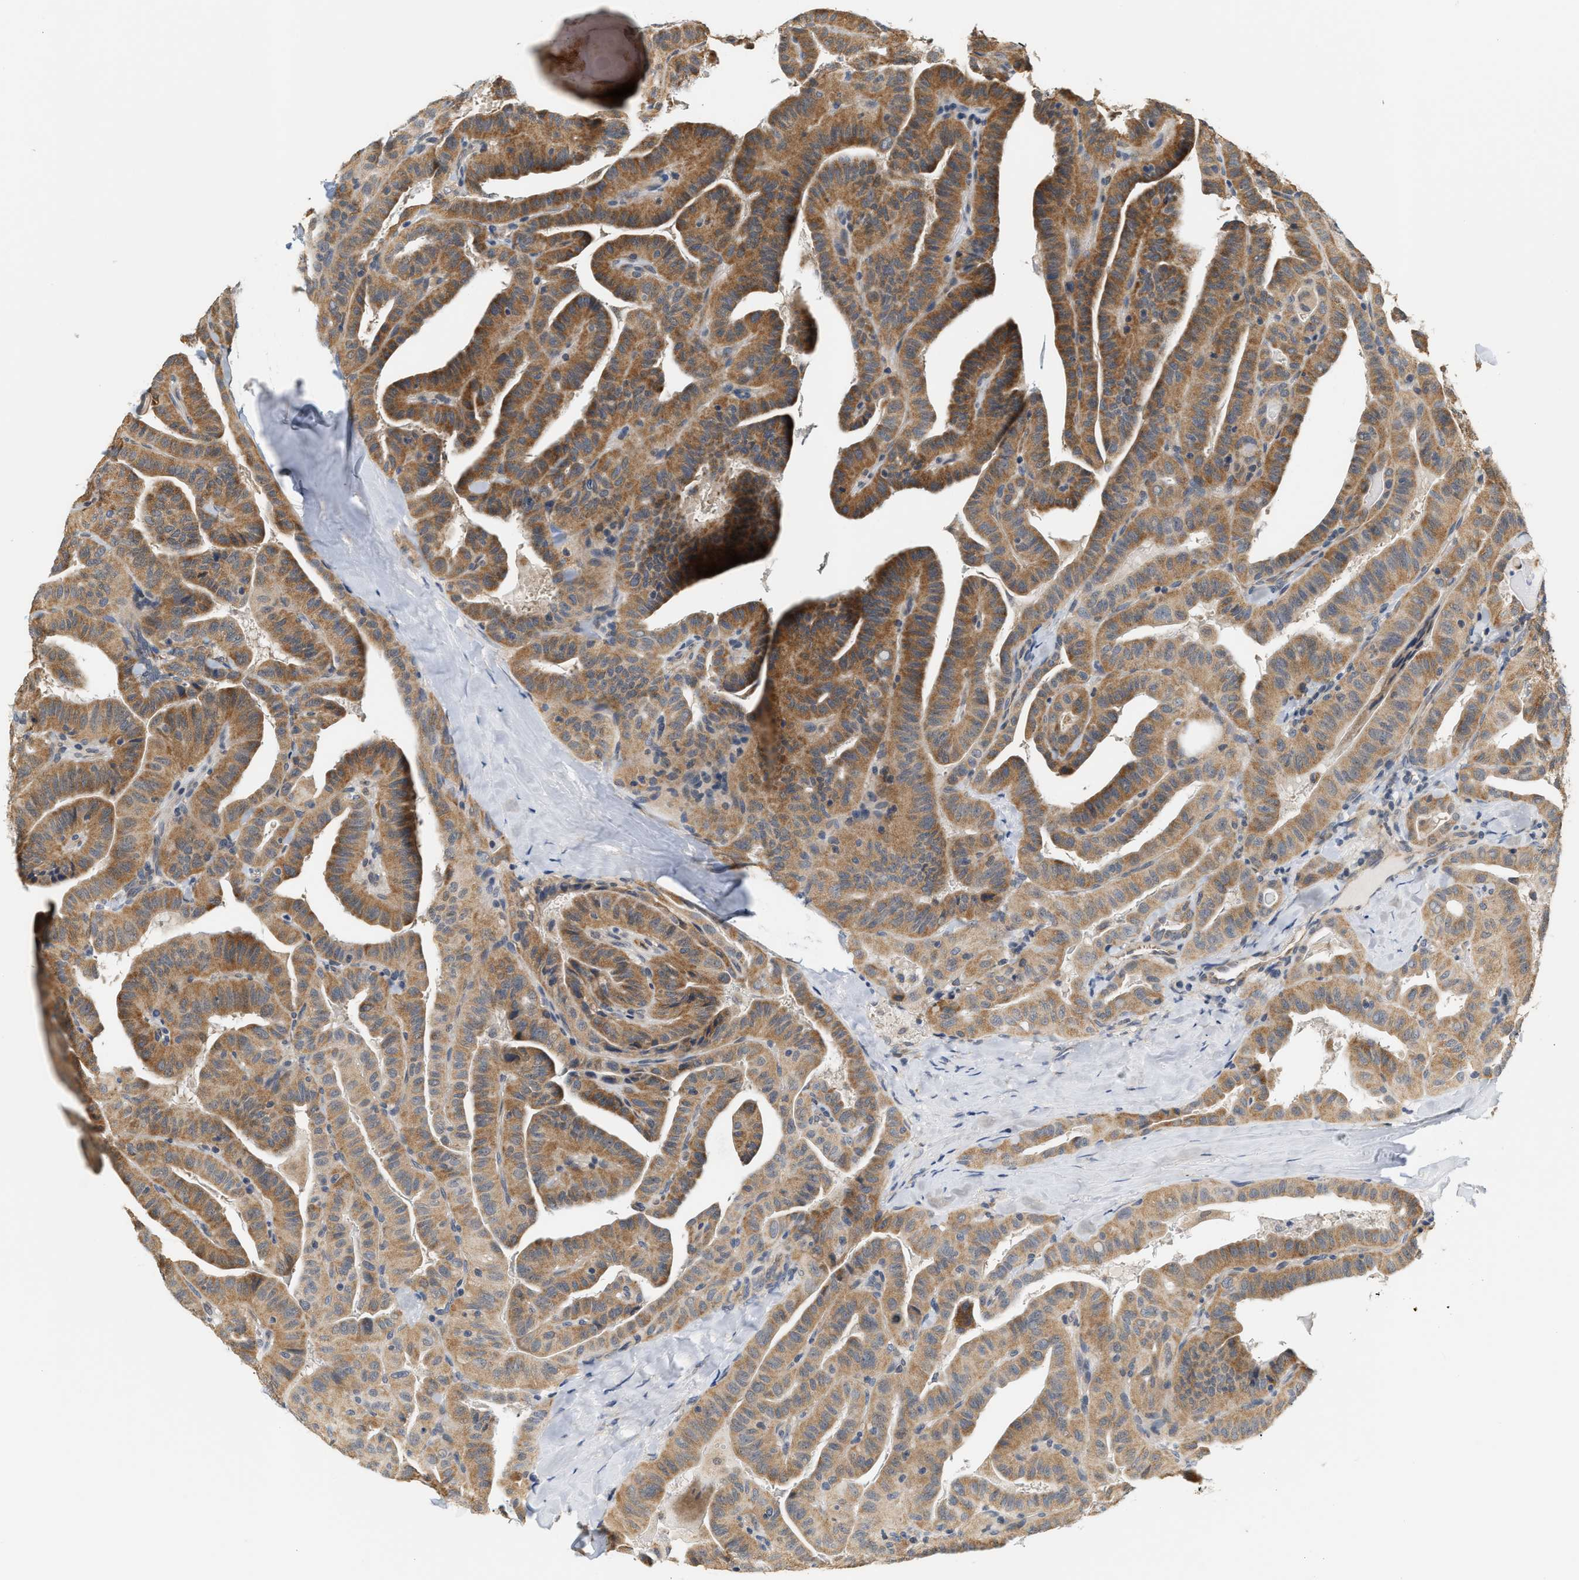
{"staining": {"intensity": "moderate", "quantity": ">75%", "location": "cytoplasmic/membranous"}, "tissue": "thyroid cancer", "cell_type": "Tumor cells", "image_type": "cancer", "snomed": [{"axis": "morphology", "description": "Papillary adenocarcinoma, NOS"}, {"axis": "topography", "description": "Thyroid gland"}], "caption": "Tumor cells show moderate cytoplasmic/membranous expression in approximately >75% of cells in thyroid cancer. The protein is shown in brown color, while the nuclei are stained blue.", "gene": "GIGYF1", "patient": {"sex": "male", "age": 77}}